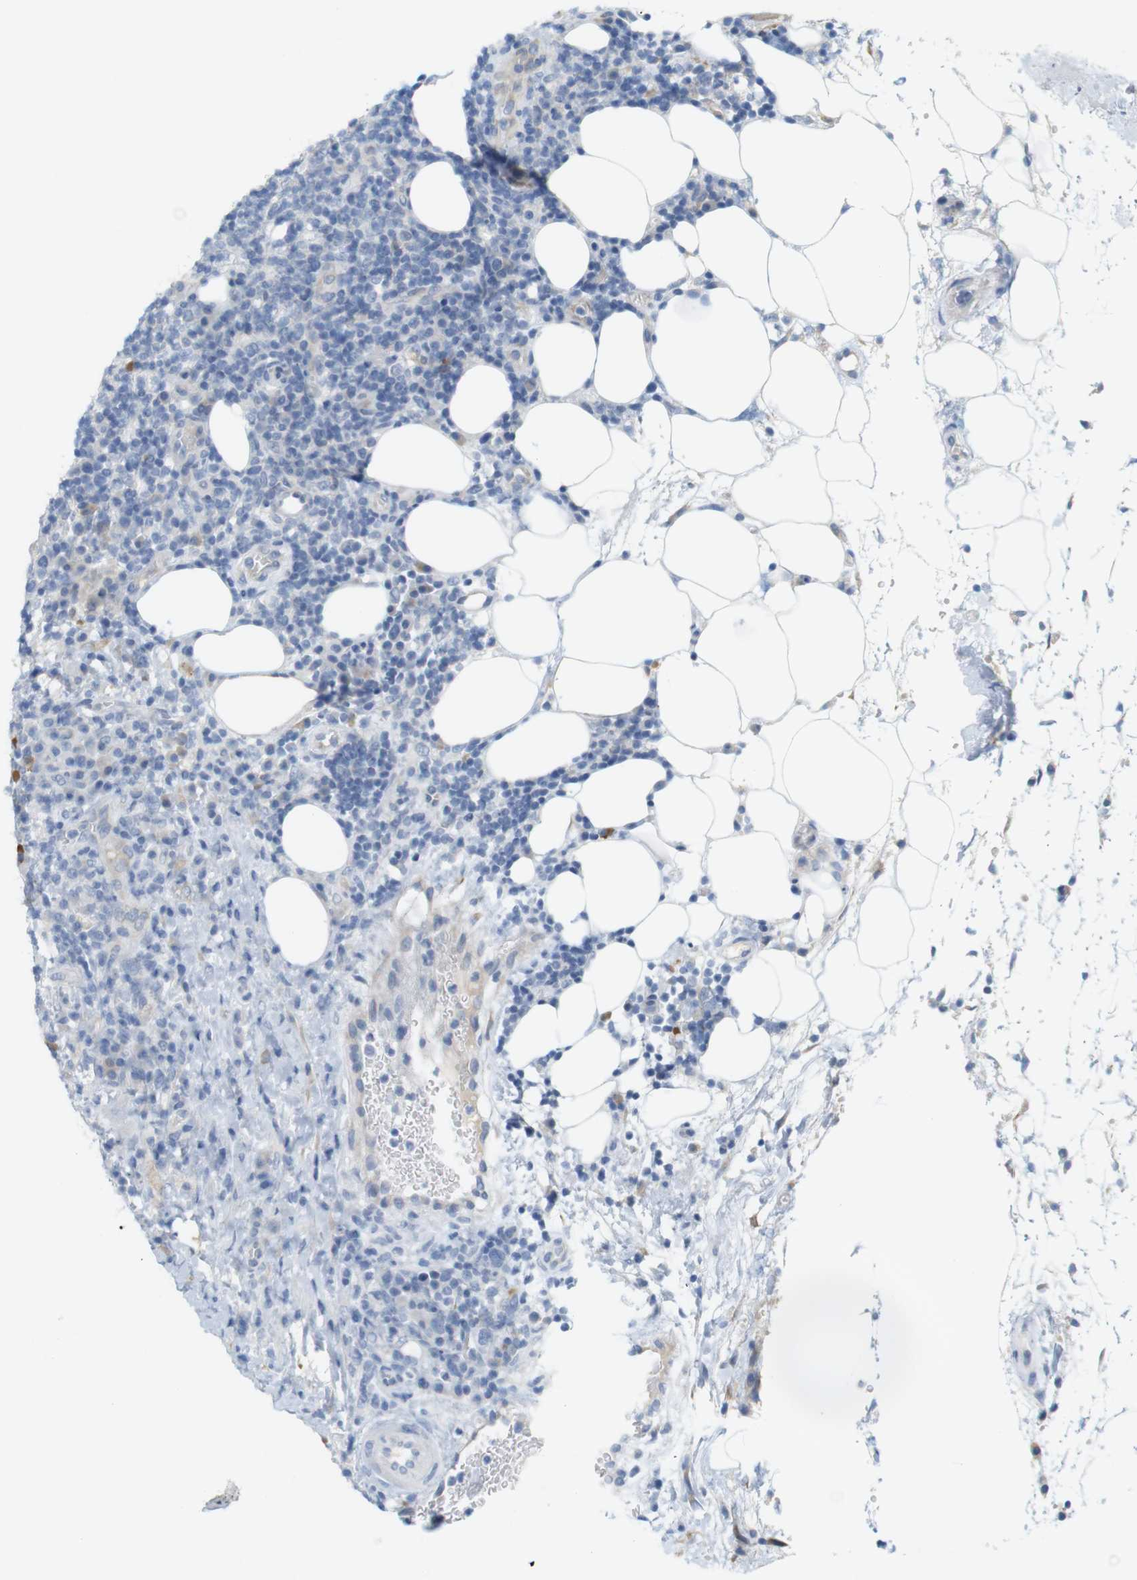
{"staining": {"intensity": "negative", "quantity": "none", "location": "none"}, "tissue": "lymphoma", "cell_type": "Tumor cells", "image_type": "cancer", "snomed": [{"axis": "morphology", "description": "Malignant lymphoma, non-Hodgkin's type, High grade"}, {"axis": "topography", "description": "Lymph node"}], "caption": "The micrograph reveals no staining of tumor cells in lymphoma.", "gene": "RGS9", "patient": {"sex": "female", "age": 76}}